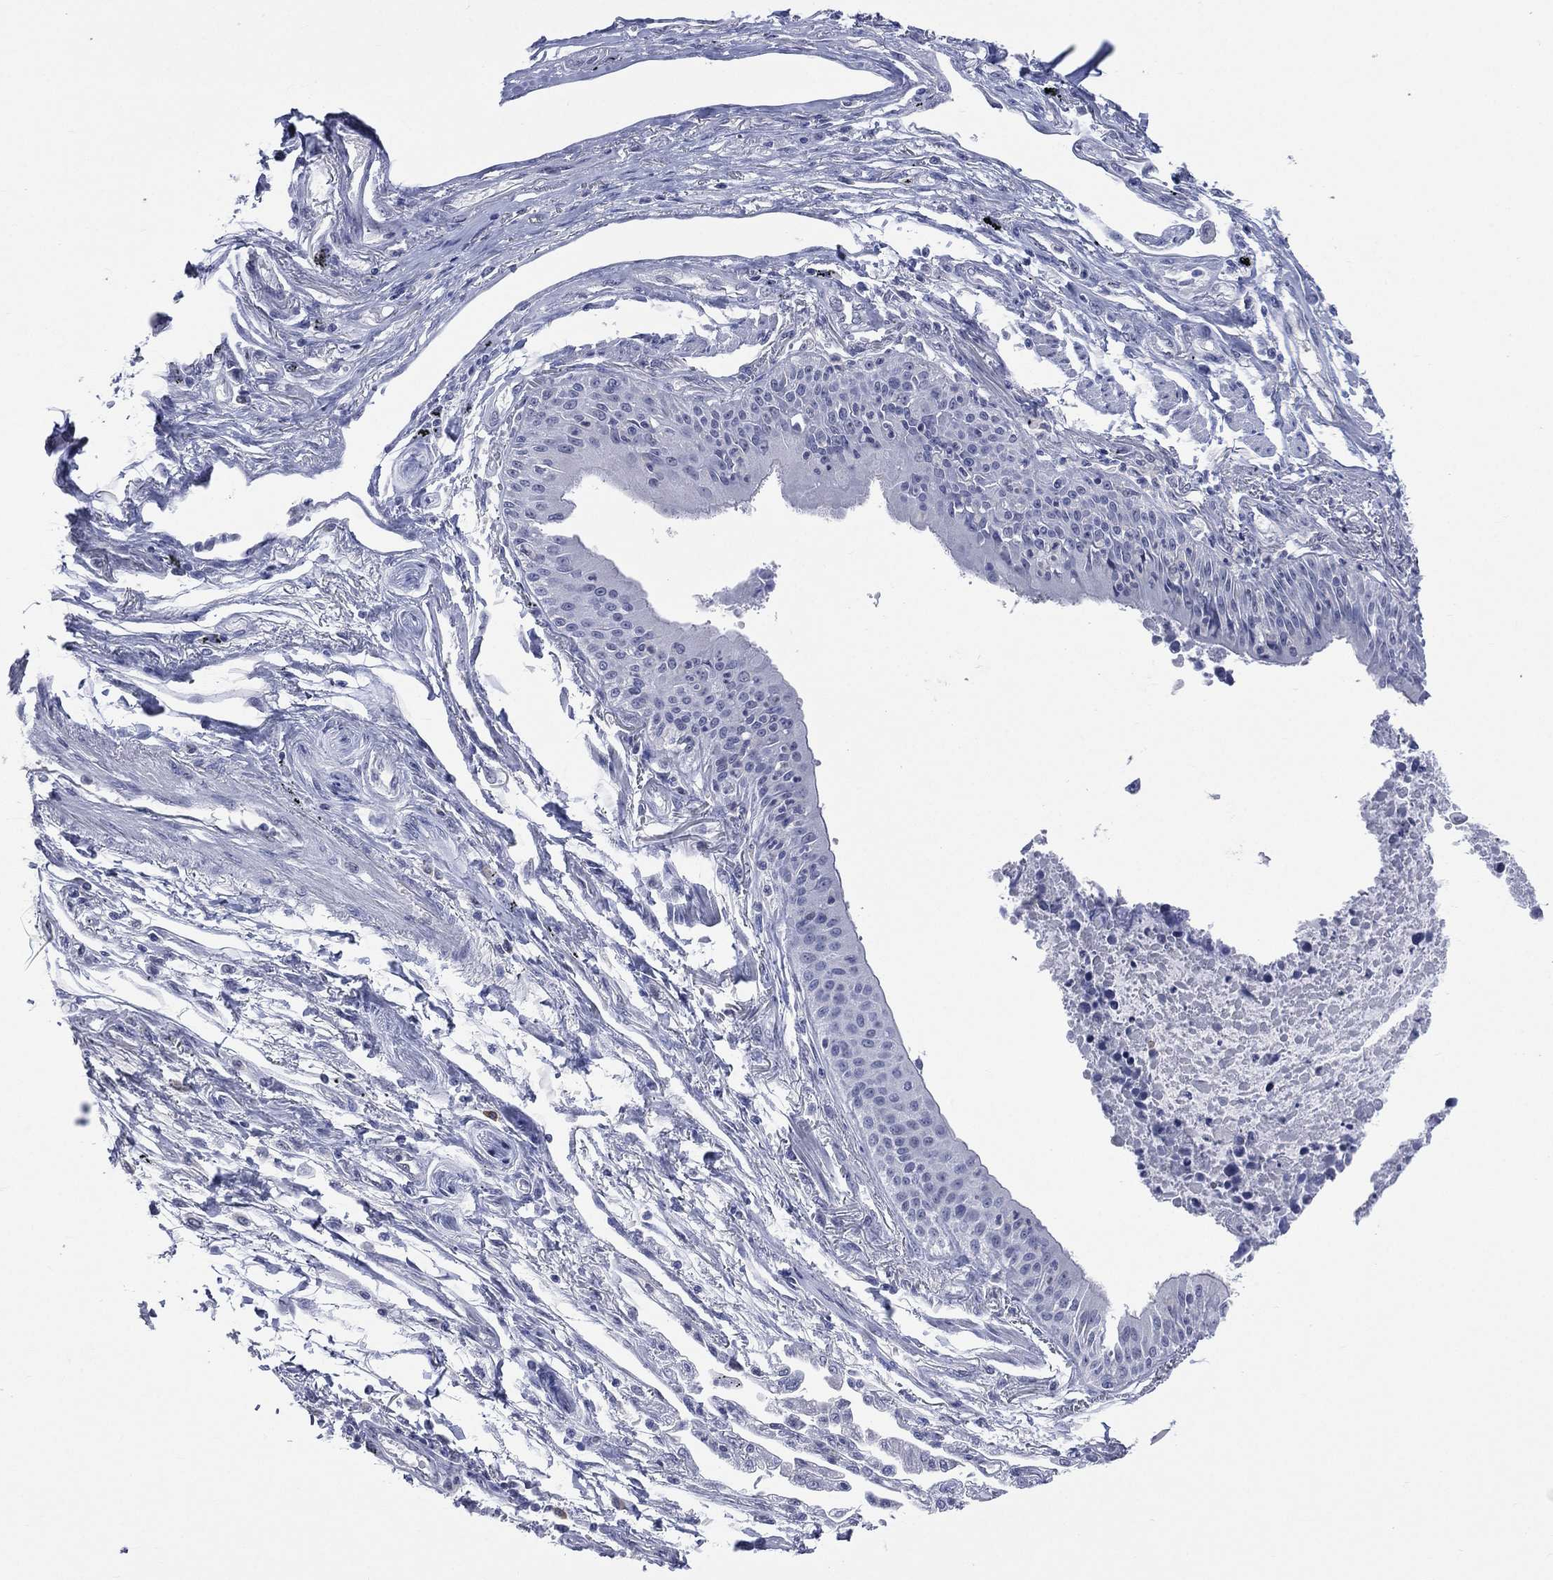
{"staining": {"intensity": "negative", "quantity": "none", "location": "none"}, "tissue": "lung cancer", "cell_type": "Tumor cells", "image_type": "cancer", "snomed": [{"axis": "morphology", "description": "Squamous cell carcinoma, NOS"}, {"axis": "topography", "description": "Lung"}], "caption": "Micrograph shows no protein staining in tumor cells of squamous cell carcinoma (lung) tissue.", "gene": "AKAP3", "patient": {"sex": "male", "age": 73}}